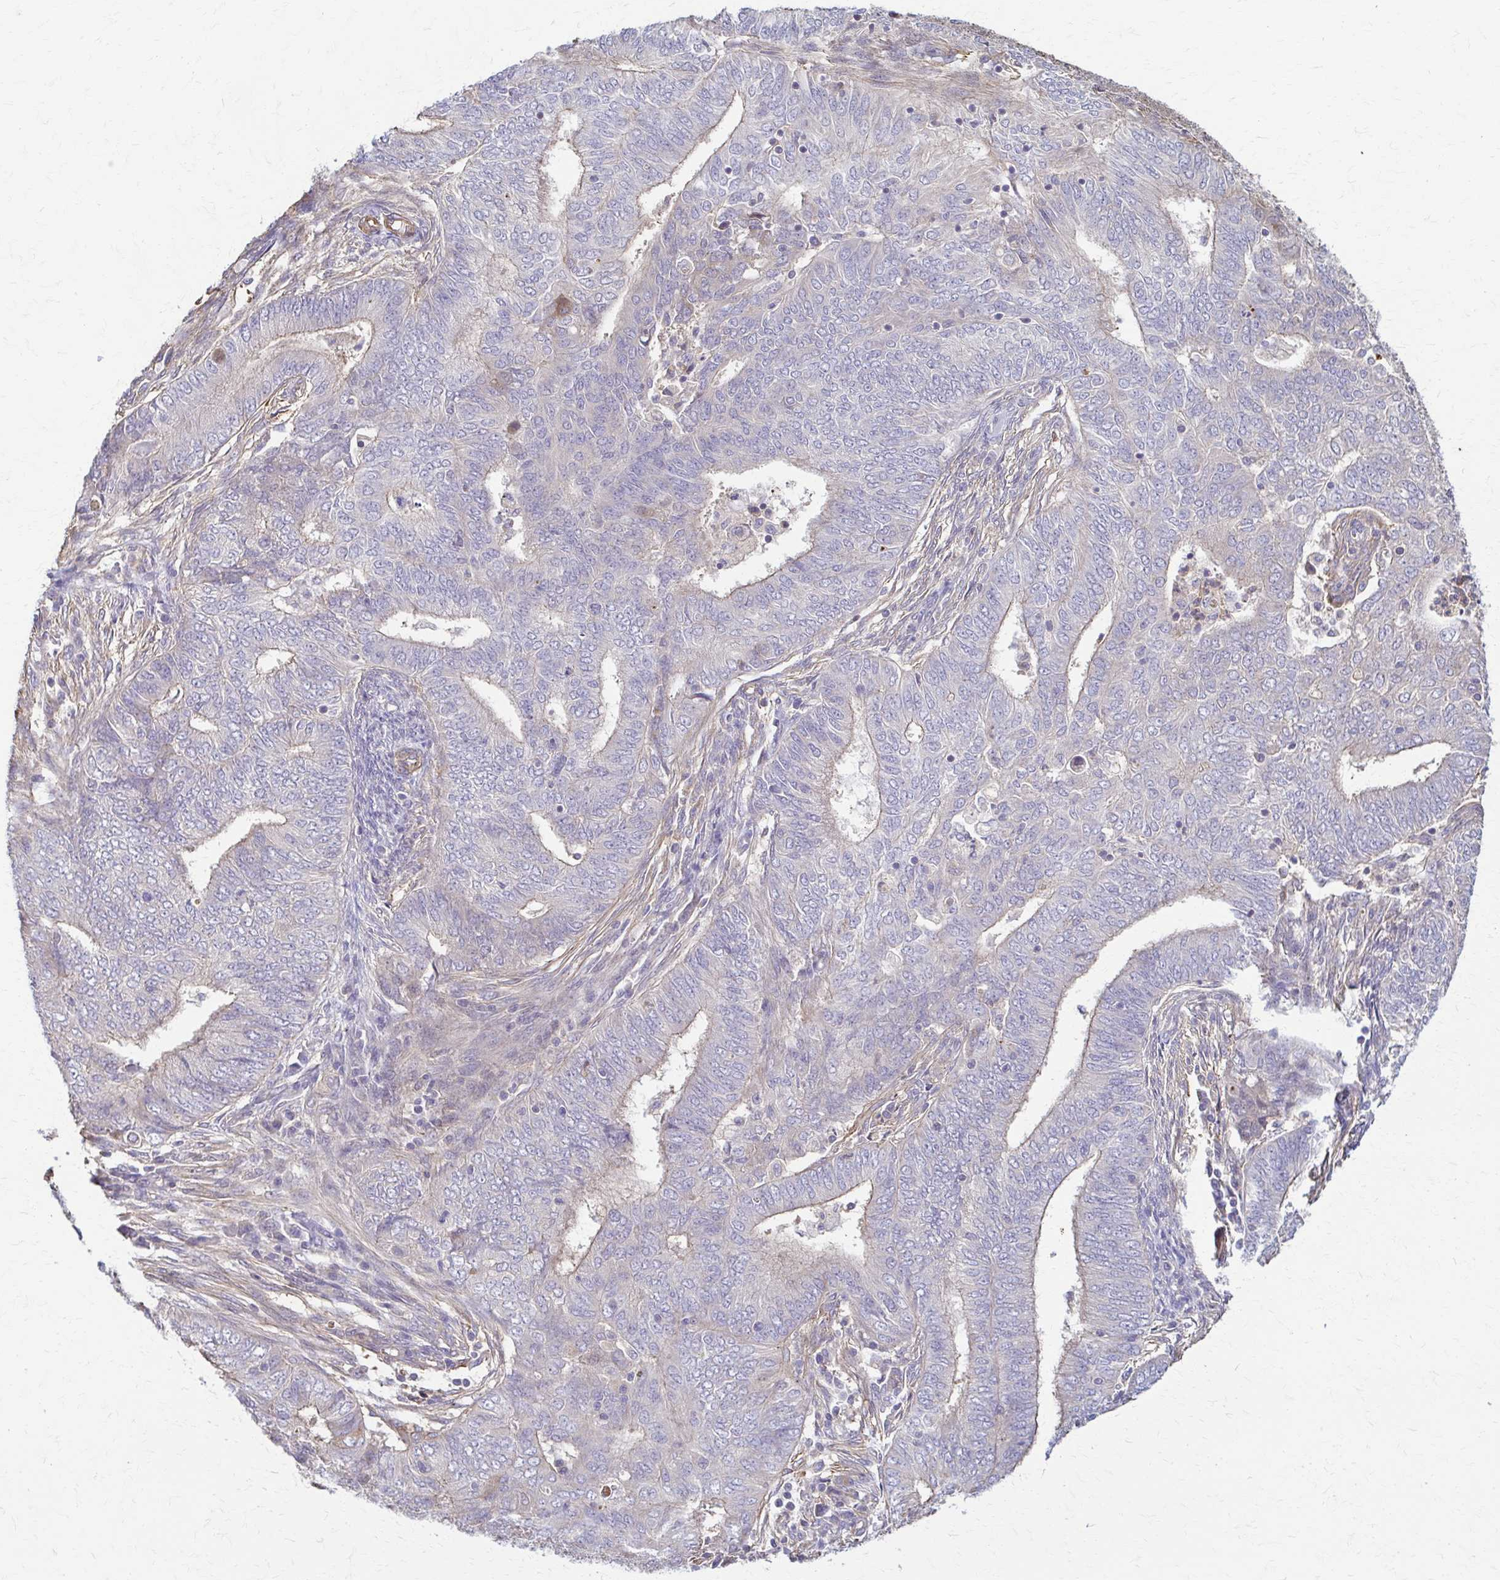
{"staining": {"intensity": "weak", "quantity": "<25%", "location": "cytoplasmic/membranous"}, "tissue": "endometrial cancer", "cell_type": "Tumor cells", "image_type": "cancer", "snomed": [{"axis": "morphology", "description": "Adenocarcinoma, NOS"}, {"axis": "topography", "description": "Endometrium"}], "caption": "The IHC image has no significant positivity in tumor cells of adenocarcinoma (endometrial) tissue.", "gene": "DSP", "patient": {"sex": "female", "age": 62}}